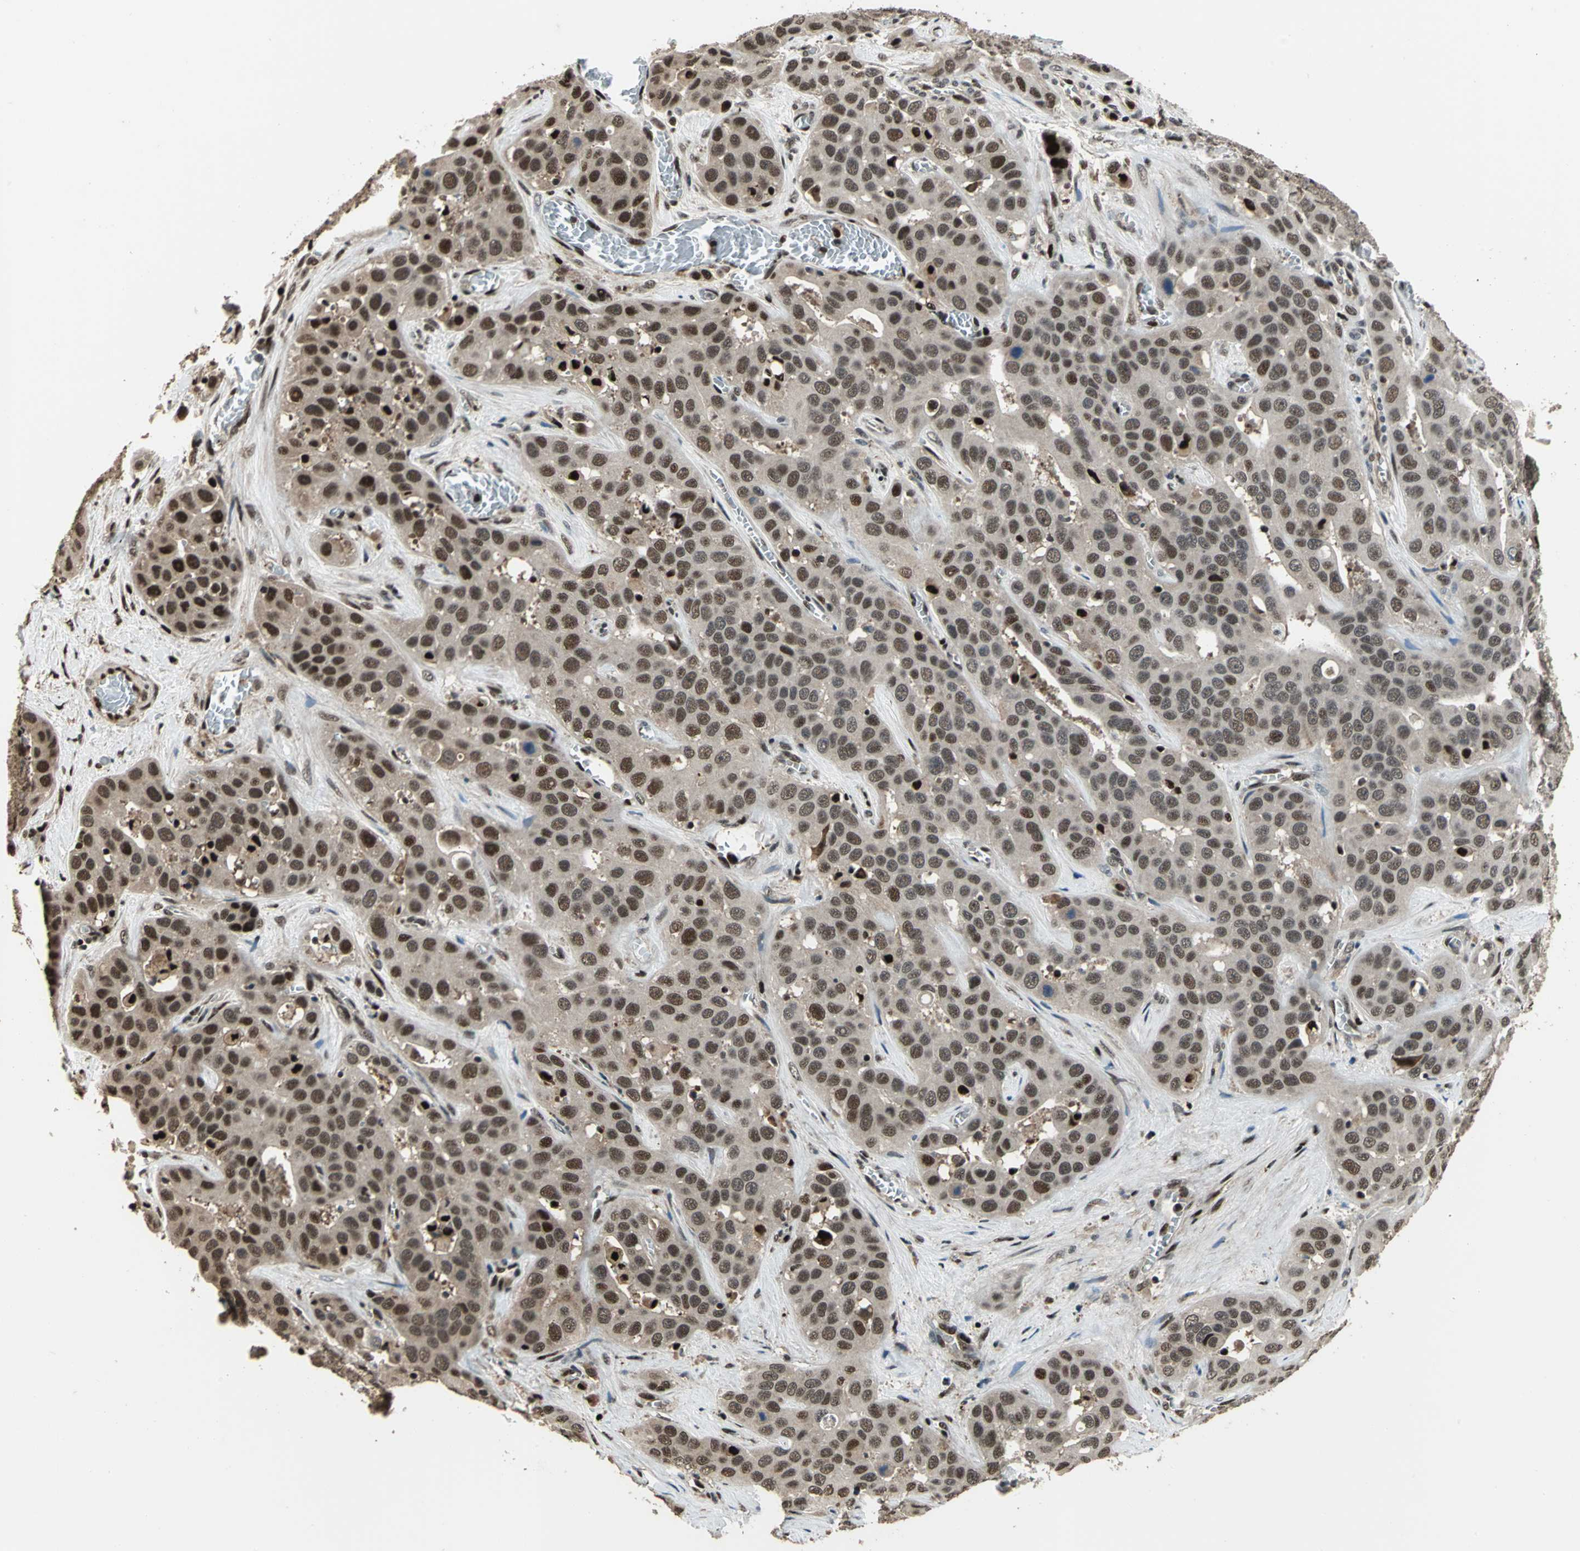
{"staining": {"intensity": "moderate", "quantity": ">75%", "location": "nuclear"}, "tissue": "liver cancer", "cell_type": "Tumor cells", "image_type": "cancer", "snomed": [{"axis": "morphology", "description": "Cholangiocarcinoma"}, {"axis": "topography", "description": "Liver"}], "caption": "IHC photomicrograph of cholangiocarcinoma (liver) stained for a protein (brown), which demonstrates medium levels of moderate nuclear expression in approximately >75% of tumor cells.", "gene": "MIS18BP1", "patient": {"sex": "female", "age": 52}}